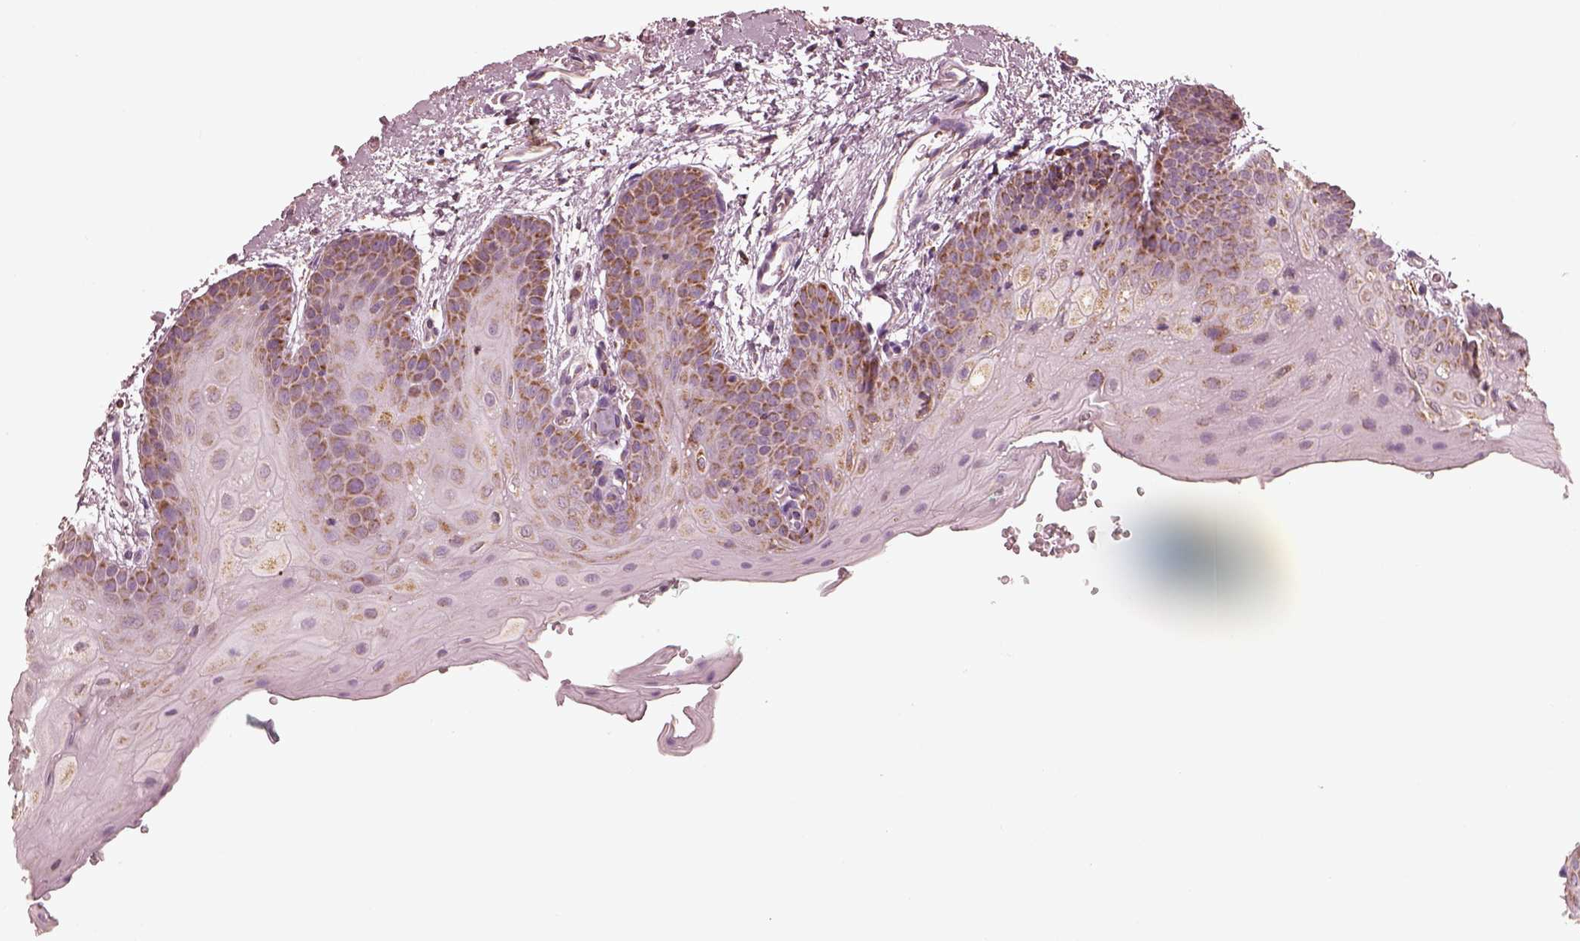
{"staining": {"intensity": "strong", "quantity": "25%-75%", "location": "cytoplasmic/membranous"}, "tissue": "oral mucosa", "cell_type": "Squamous epithelial cells", "image_type": "normal", "snomed": [{"axis": "morphology", "description": "Normal tissue, NOS"}, {"axis": "morphology", "description": "Squamous cell carcinoma, NOS"}, {"axis": "topography", "description": "Oral tissue"}, {"axis": "topography", "description": "Head-Neck"}], "caption": "A brown stain highlights strong cytoplasmic/membranous expression of a protein in squamous epithelial cells of benign human oral mucosa.", "gene": "ENTPD6", "patient": {"sex": "female", "age": 50}}